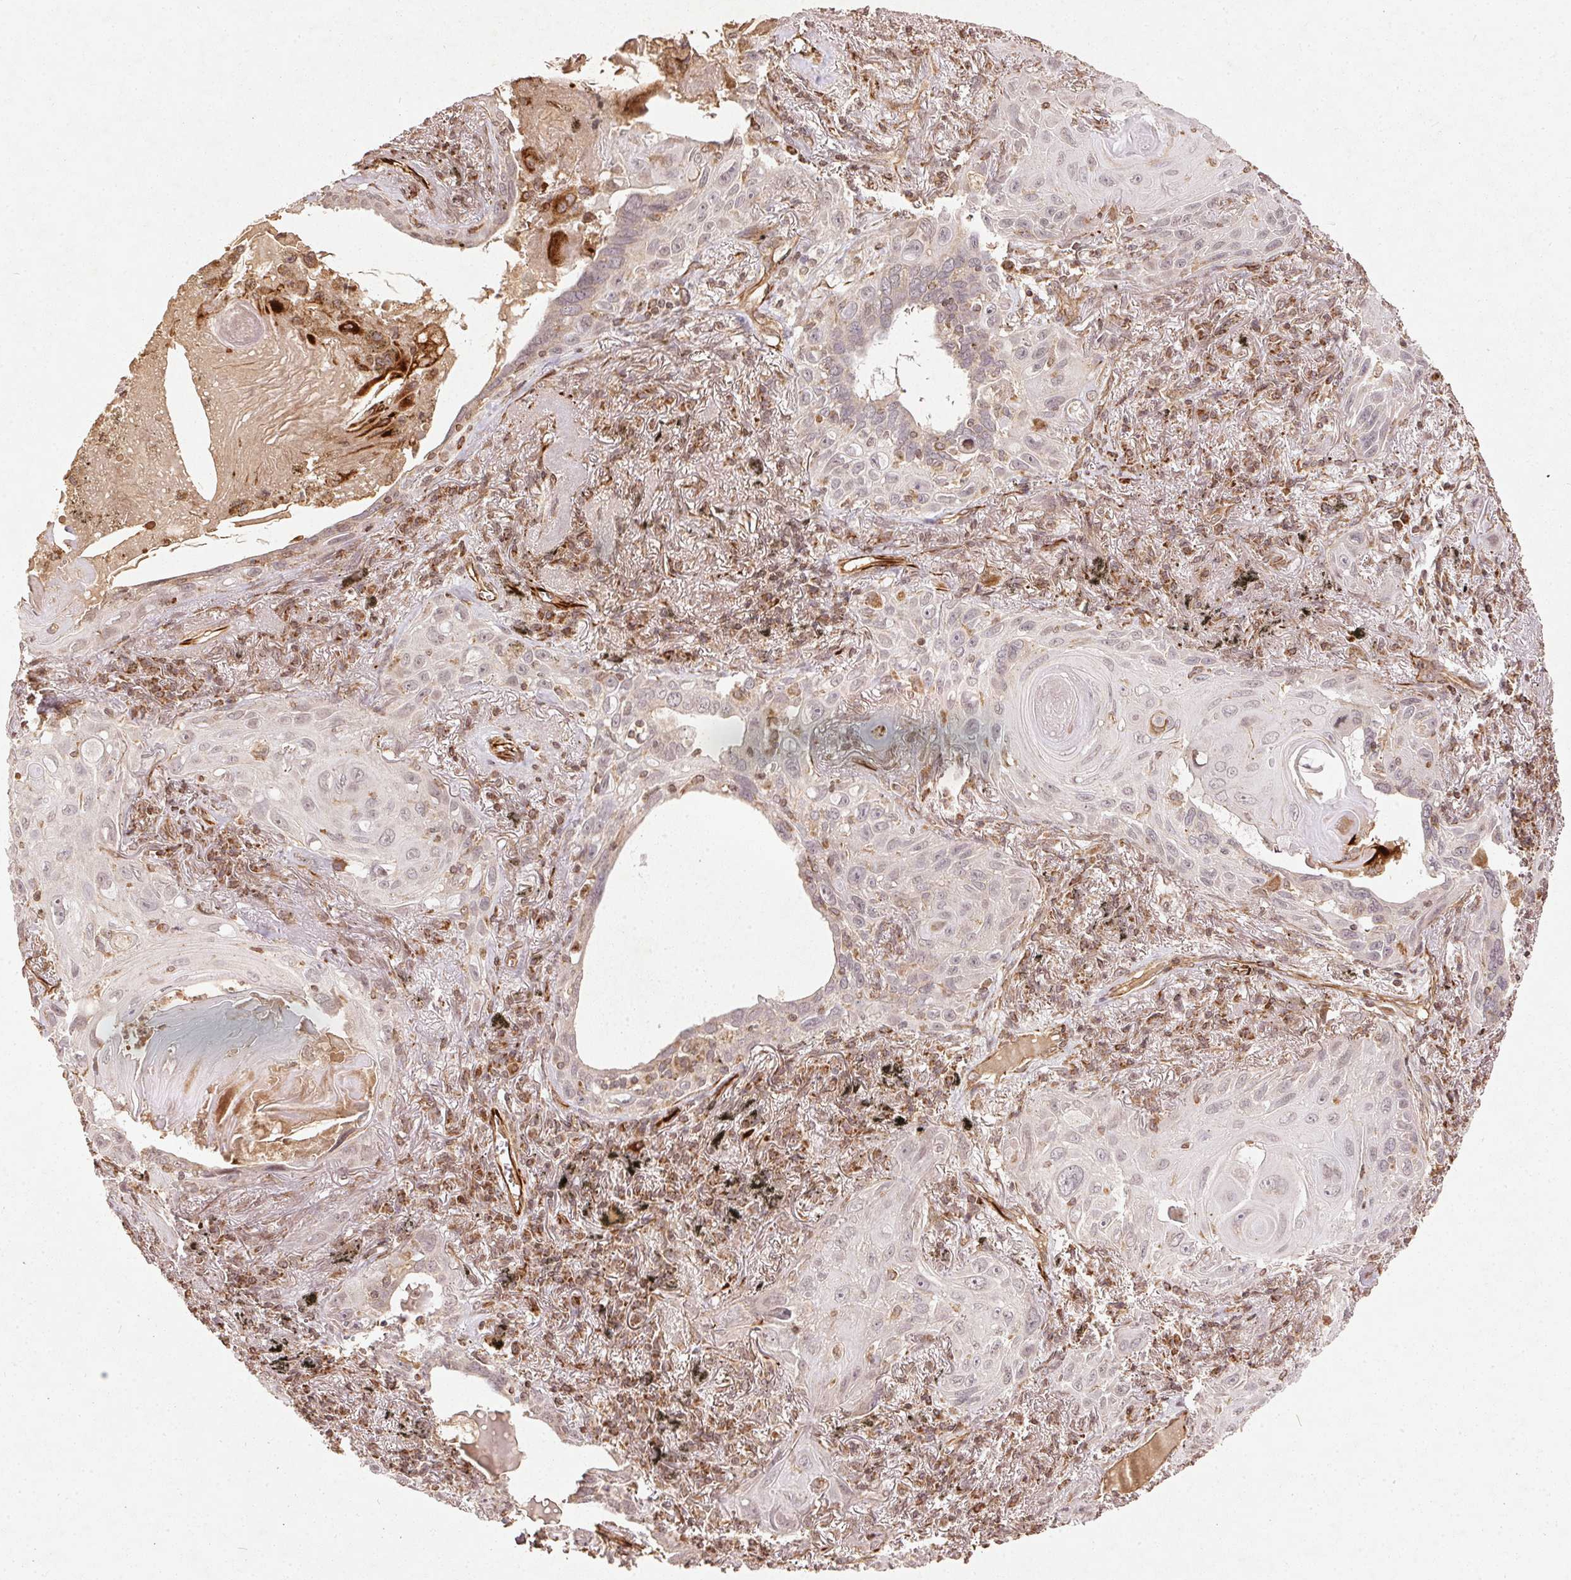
{"staining": {"intensity": "negative", "quantity": "none", "location": "none"}, "tissue": "lung cancer", "cell_type": "Tumor cells", "image_type": "cancer", "snomed": [{"axis": "morphology", "description": "Squamous cell carcinoma, NOS"}, {"axis": "topography", "description": "Lung"}], "caption": "DAB (3,3'-diaminobenzidine) immunohistochemical staining of human lung cancer (squamous cell carcinoma) exhibits no significant positivity in tumor cells. (IHC, brightfield microscopy, high magnification).", "gene": "SPRED2", "patient": {"sex": "male", "age": 79}}